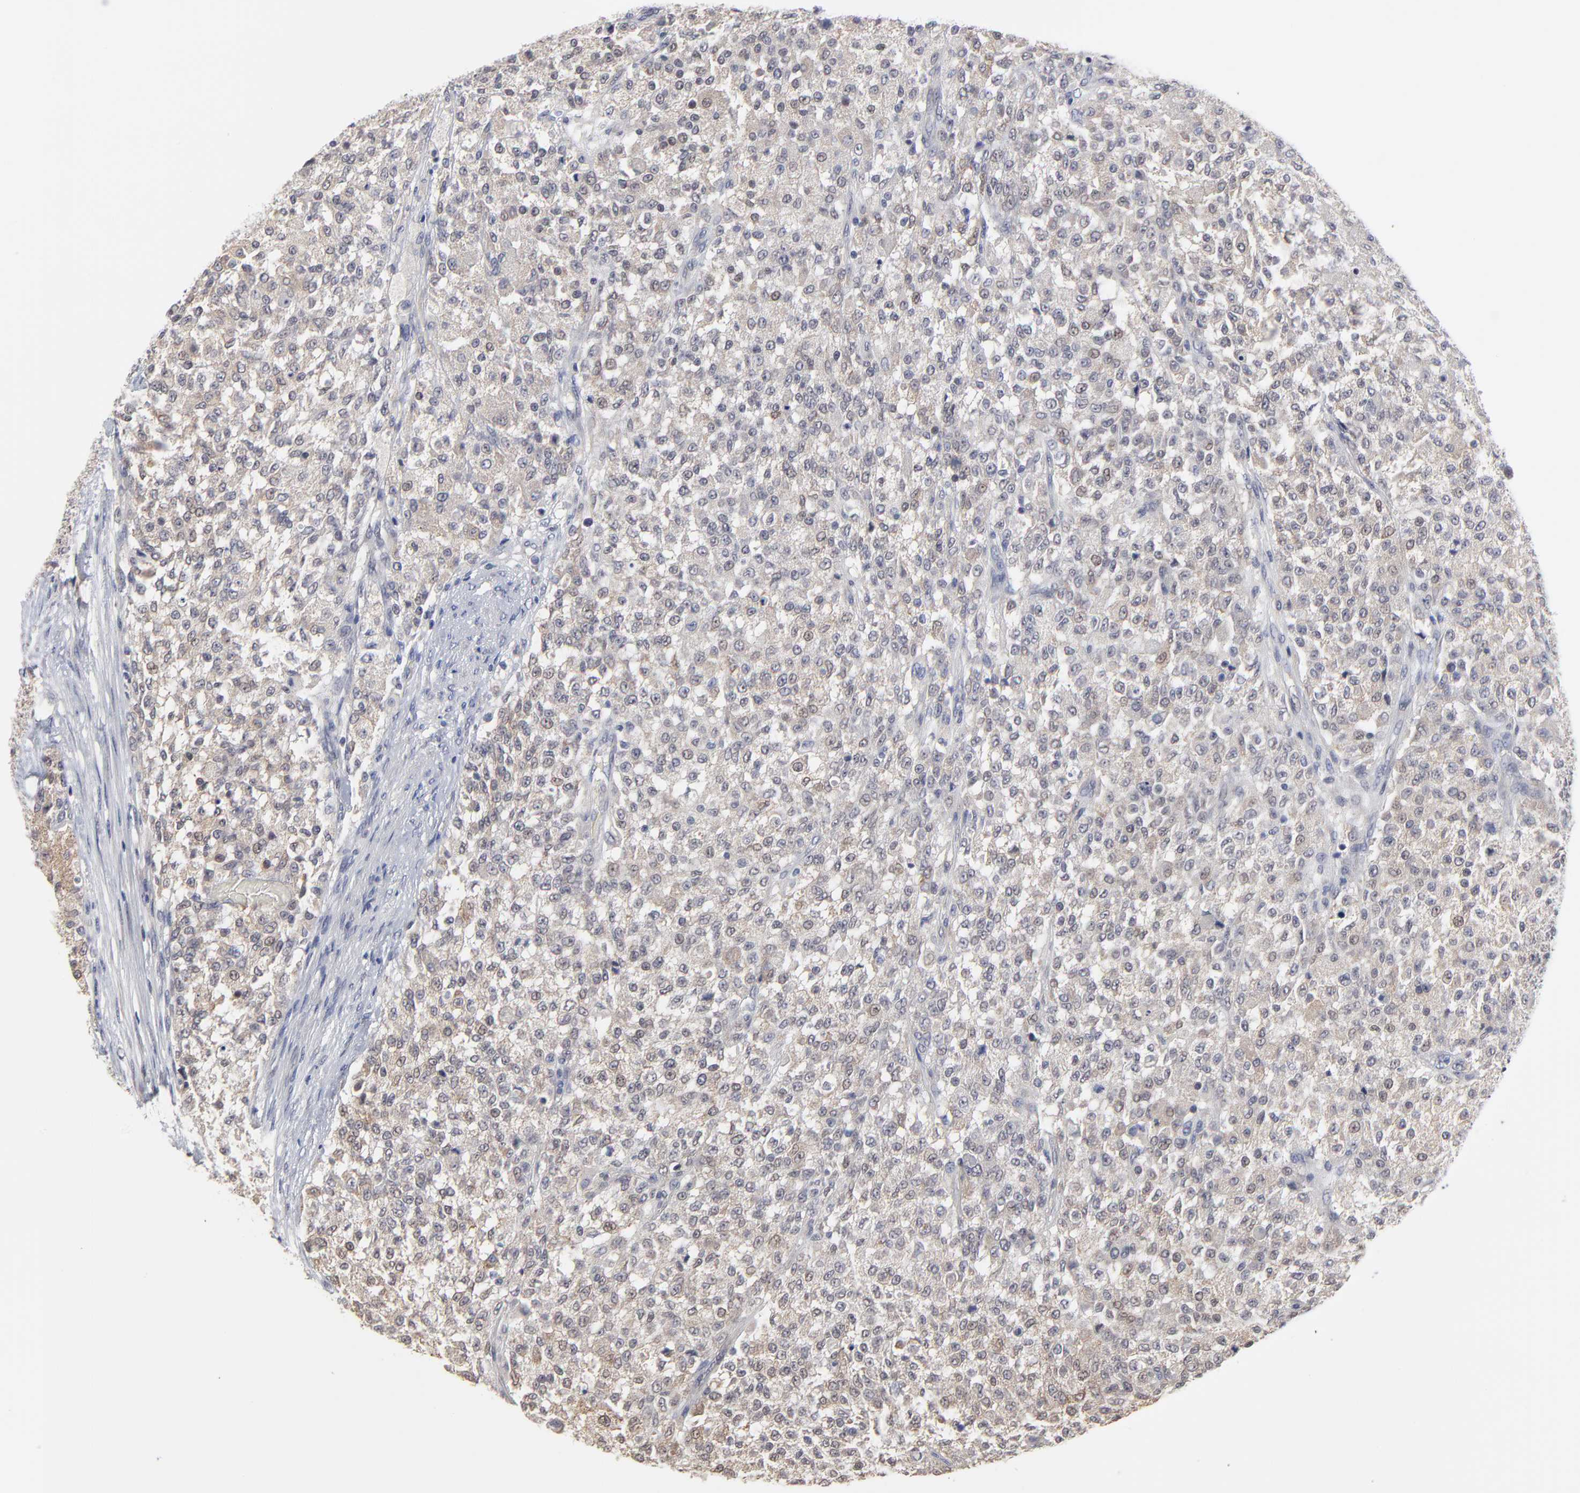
{"staining": {"intensity": "weak", "quantity": "25%-75%", "location": "cytoplasmic/membranous"}, "tissue": "testis cancer", "cell_type": "Tumor cells", "image_type": "cancer", "snomed": [{"axis": "morphology", "description": "Seminoma, NOS"}, {"axis": "topography", "description": "Testis"}], "caption": "A high-resolution histopathology image shows immunohistochemistry staining of testis cancer, which demonstrates weak cytoplasmic/membranous expression in approximately 25%-75% of tumor cells.", "gene": "MAGEA10", "patient": {"sex": "male", "age": 59}}